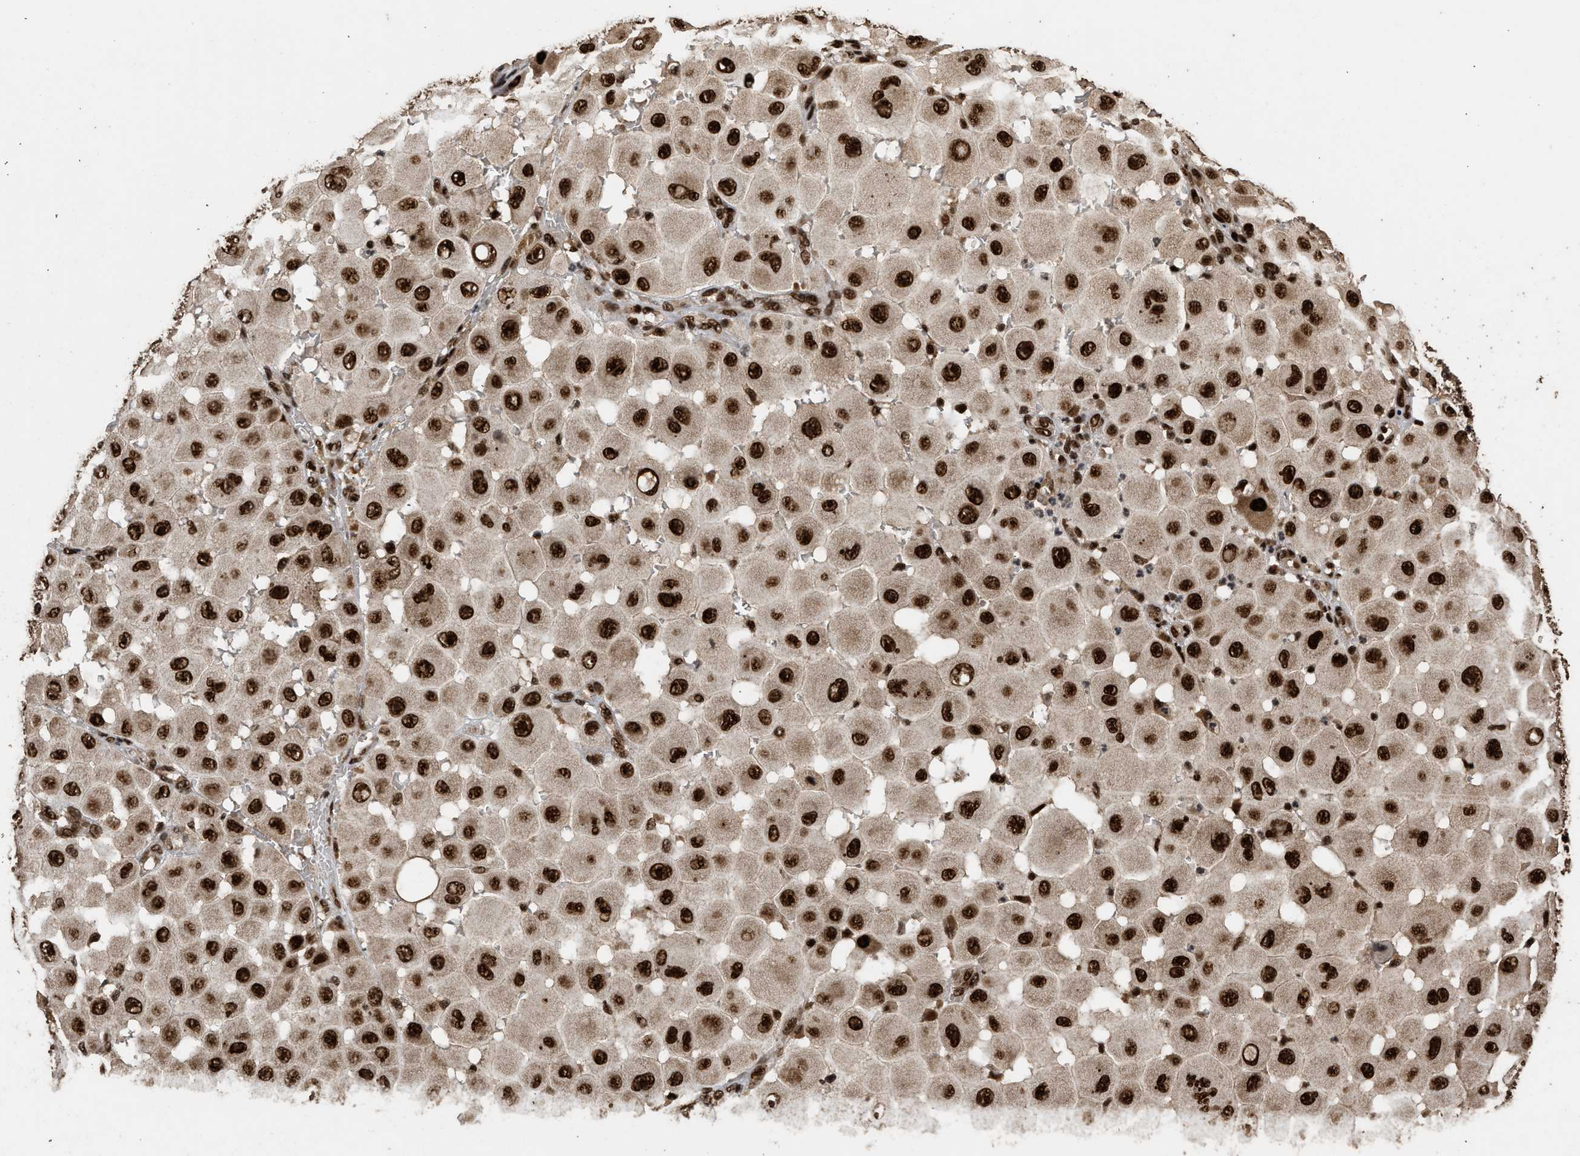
{"staining": {"intensity": "strong", "quantity": ">75%", "location": "nuclear"}, "tissue": "melanoma", "cell_type": "Tumor cells", "image_type": "cancer", "snomed": [{"axis": "morphology", "description": "Malignant melanoma, NOS"}, {"axis": "topography", "description": "Skin"}], "caption": "An immunohistochemistry histopathology image of tumor tissue is shown. Protein staining in brown labels strong nuclear positivity in melanoma within tumor cells.", "gene": "PPP4R3B", "patient": {"sex": "female", "age": 81}}